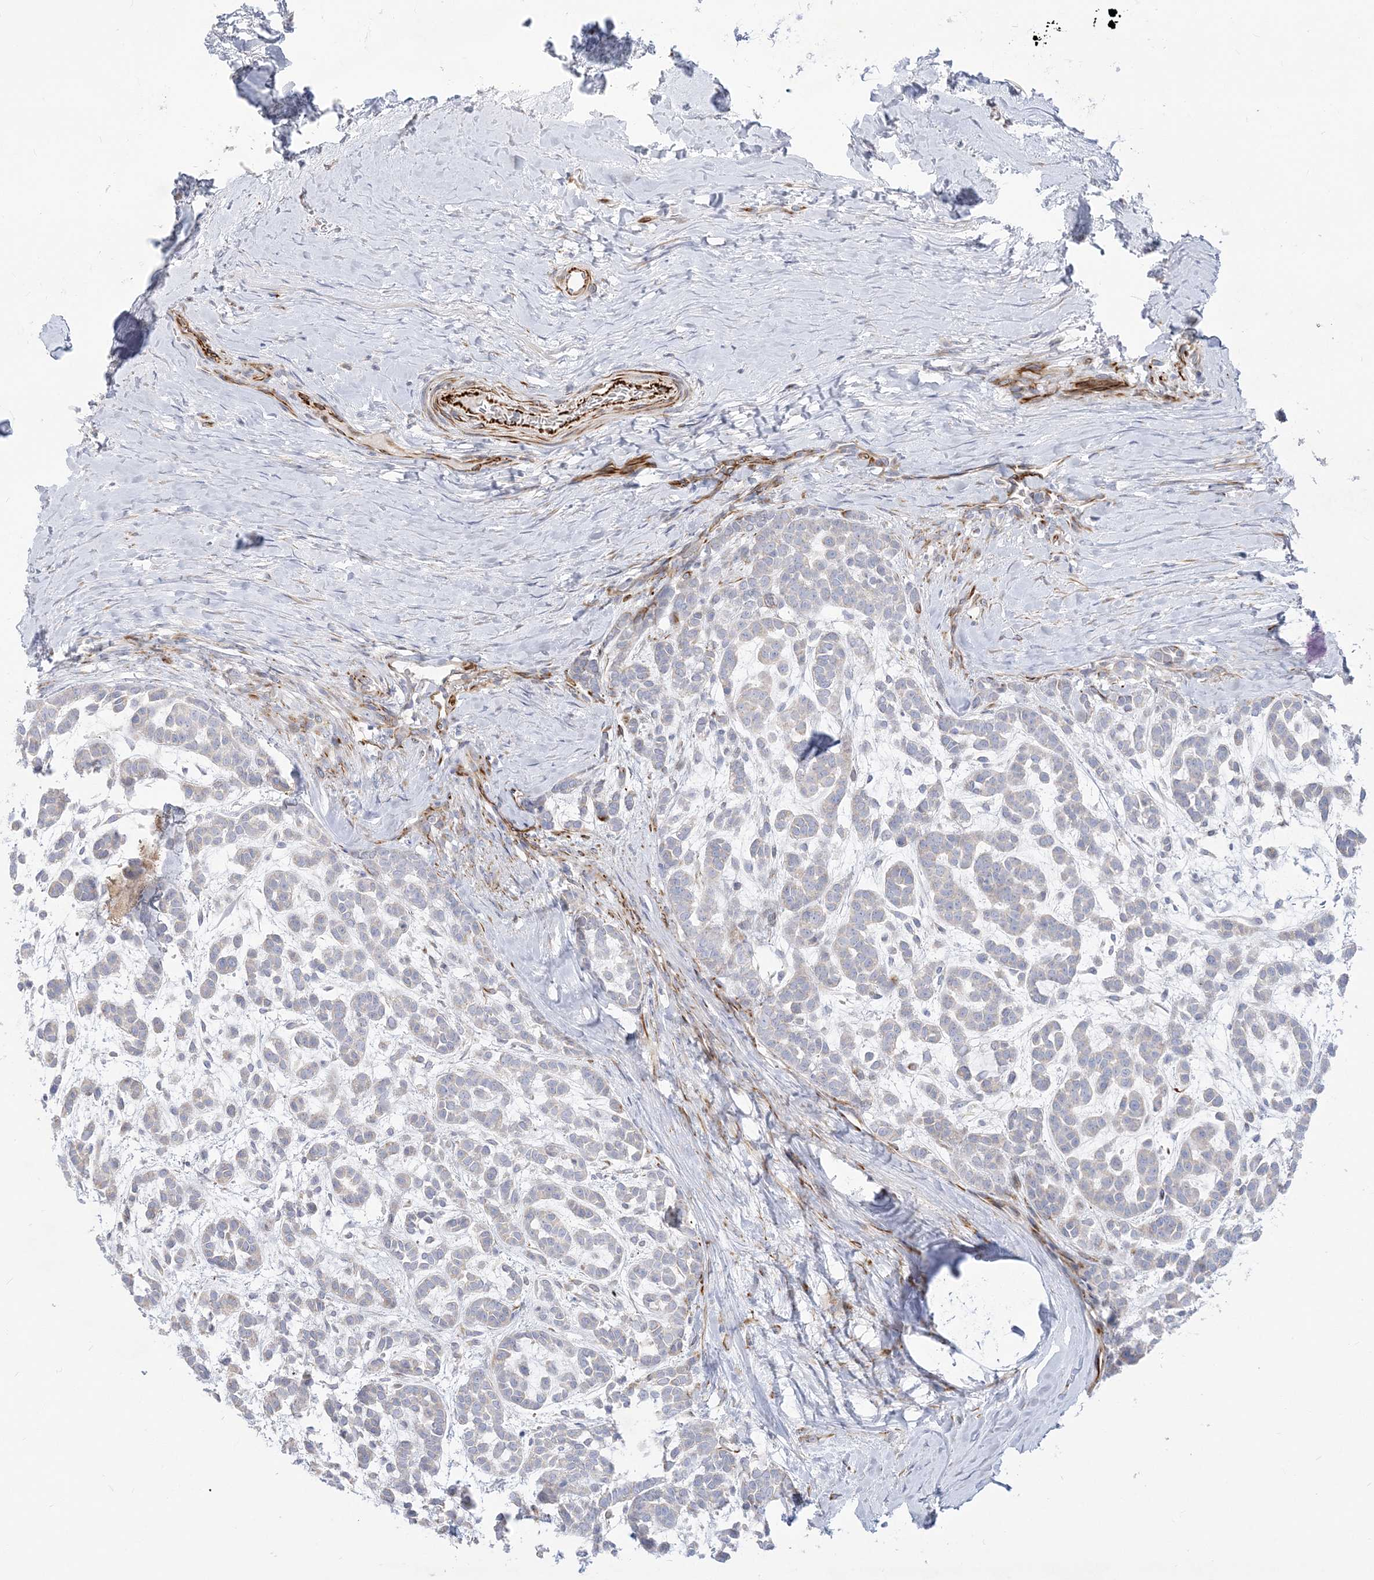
{"staining": {"intensity": "negative", "quantity": "none", "location": "none"}, "tissue": "head and neck cancer", "cell_type": "Tumor cells", "image_type": "cancer", "snomed": [{"axis": "morphology", "description": "Adenocarcinoma, NOS"}, {"axis": "morphology", "description": "Adenoma, NOS"}, {"axis": "topography", "description": "Head-Neck"}], "caption": "DAB immunohistochemical staining of human adenocarcinoma (head and neck) displays no significant staining in tumor cells. Brightfield microscopy of immunohistochemistry (IHC) stained with DAB (brown) and hematoxylin (blue), captured at high magnification.", "gene": "GPAT2", "patient": {"sex": "female", "age": 55}}